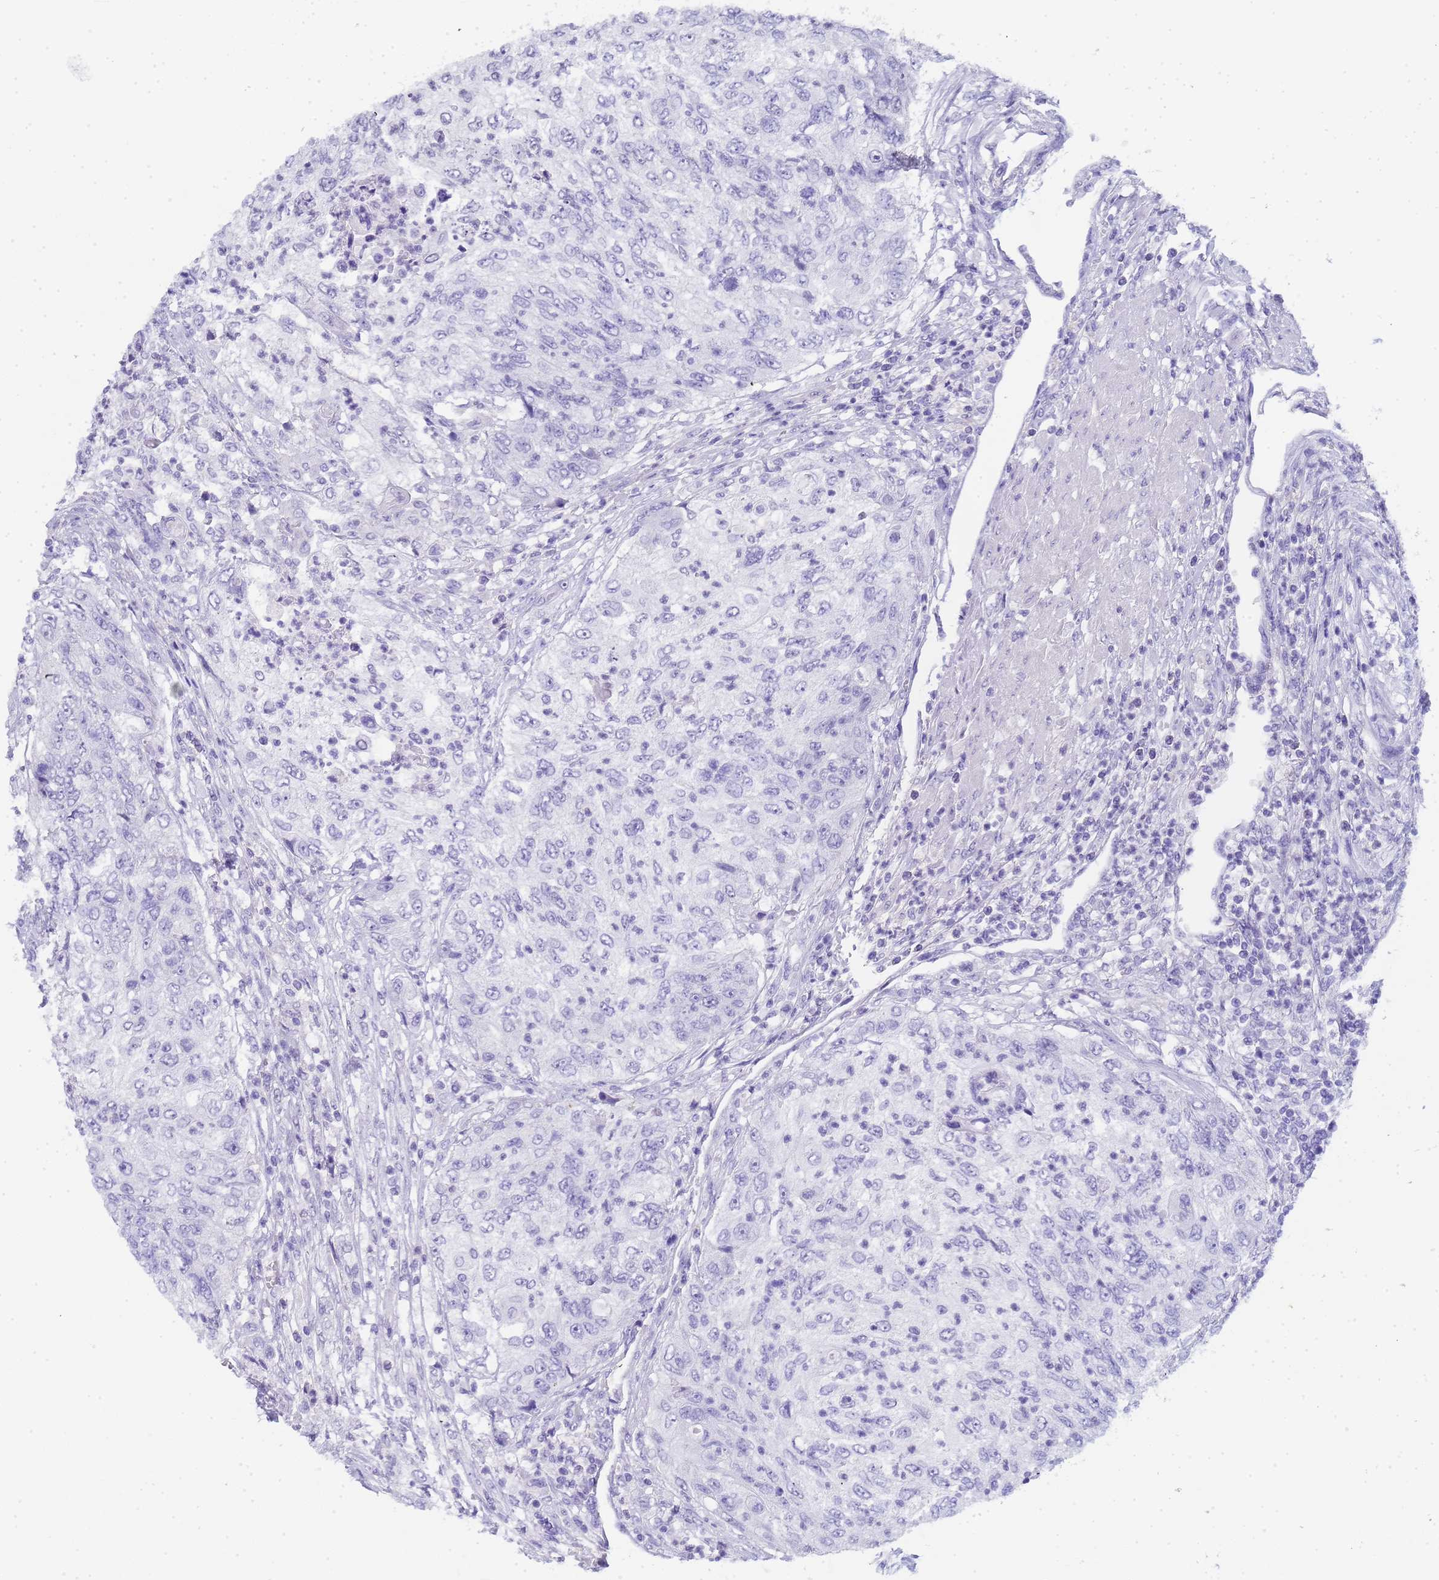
{"staining": {"intensity": "negative", "quantity": "none", "location": "none"}, "tissue": "urothelial cancer", "cell_type": "Tumor cells", "image_type": "cancer", "snomed": [{"axis": "morphology", "description": "Urothelial carcinoma, High grade"}, {"axis": "topography", "description": "Urinary bladder"}], "caption": "Tumor cells are negative for protein expression in human urothelial cancer.", "gene": "CTRC", "patient": {"sex": "female", "age": 60}}